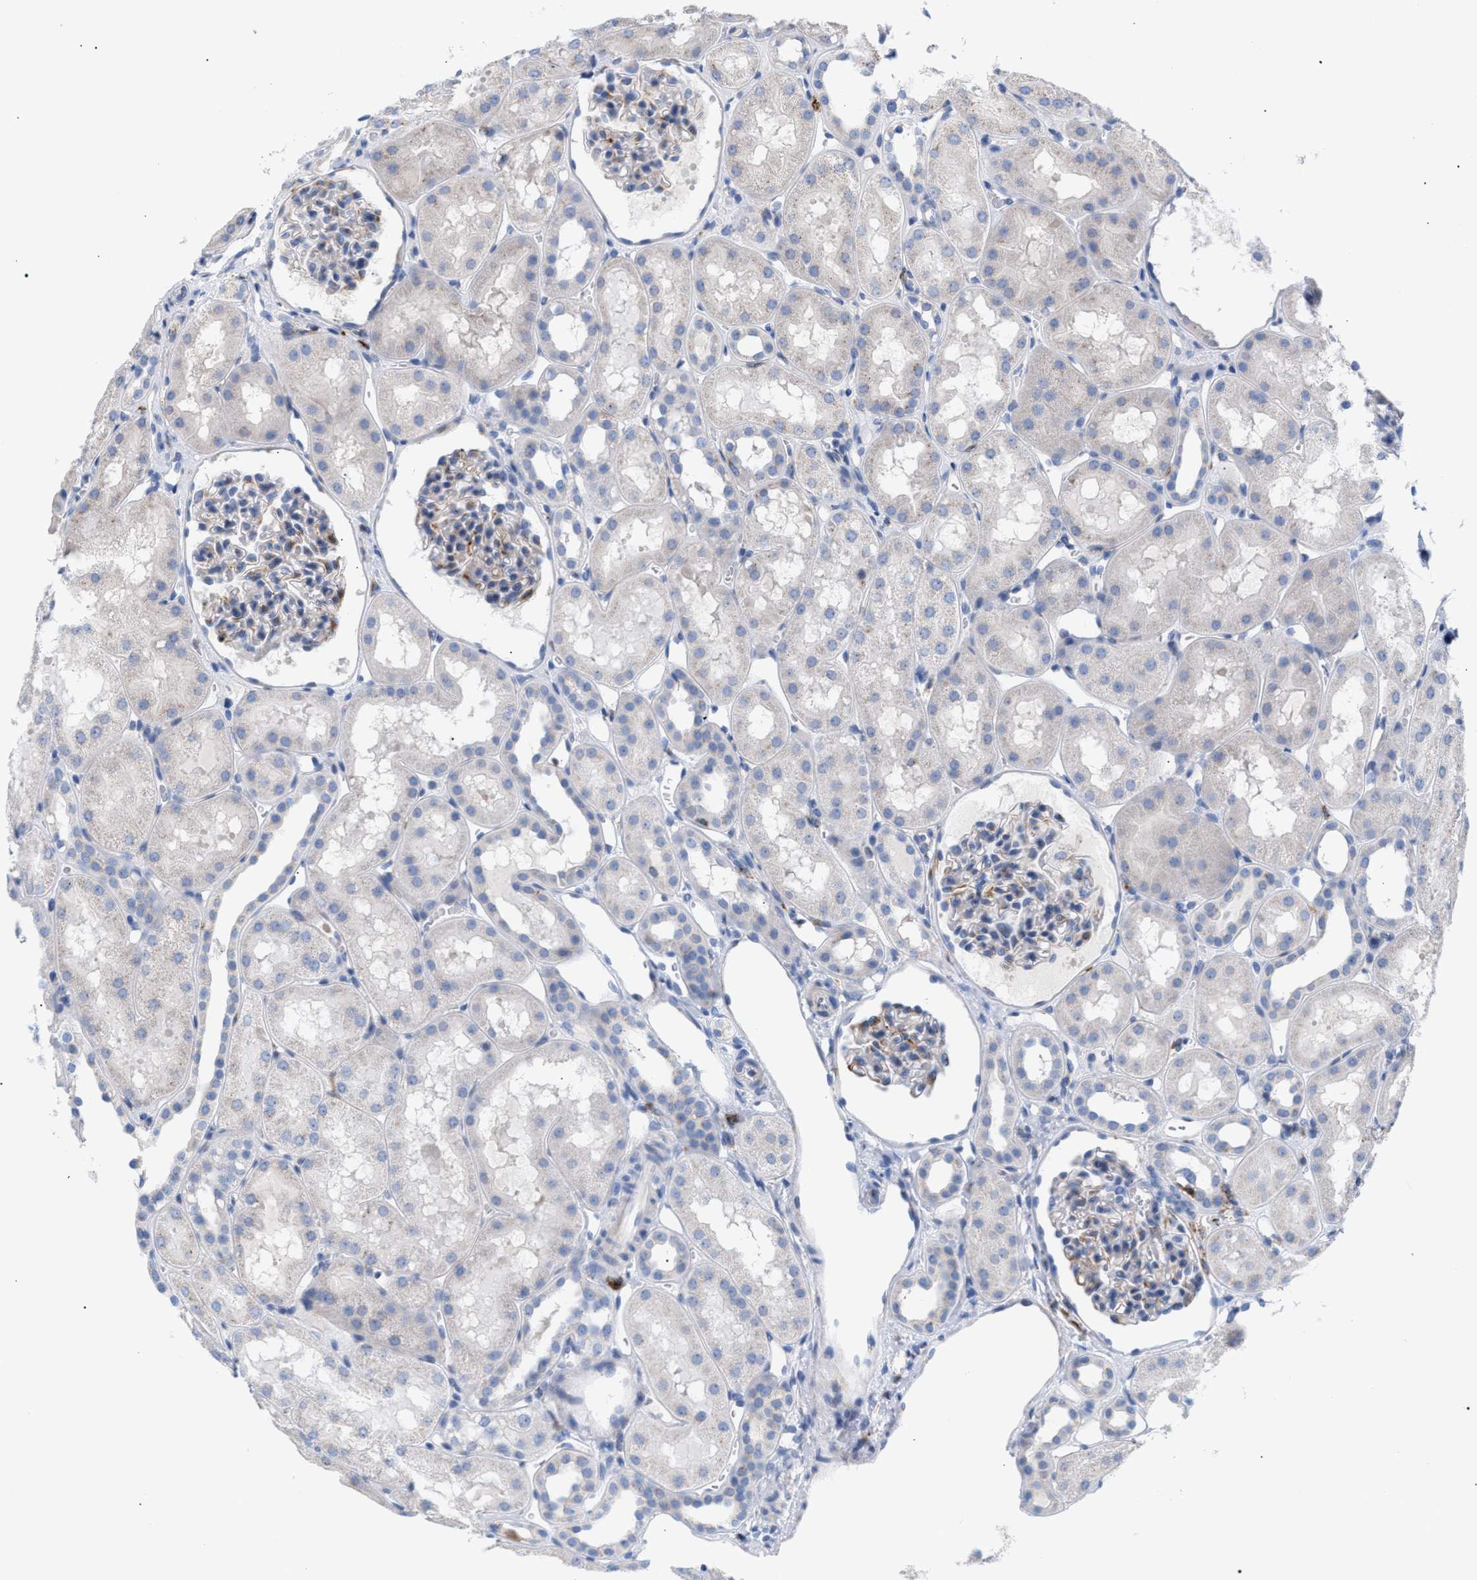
{"staining": {"intensity": "moderate", "quantity": "<25%", "location": "cytoplasmic/membranous"}, "tissue": "kidney", "cell_type": "Cells in glomeruli", "image_type": "normal", "snomed": [{"axis": "morphology", "description": "Normal tissue, NOS"}, {"axis": "topography", "description": "Kidney"}, {"axis": "topography", "description": "Urinary bladder"}], "caption": "Immunohistochemical staining of benign kidney reveals low levels of moderate cytoplasmic/membranous positivity in about <25% of cells in glomeruli. (Stains: DAB (3,3'-diaminobenzidine) in brown, nuclei in blue, Microscopy: brightfield microscopy at high magnification).", "gene": "TACC3", "patient": {"sex": "male", "age": 16}}